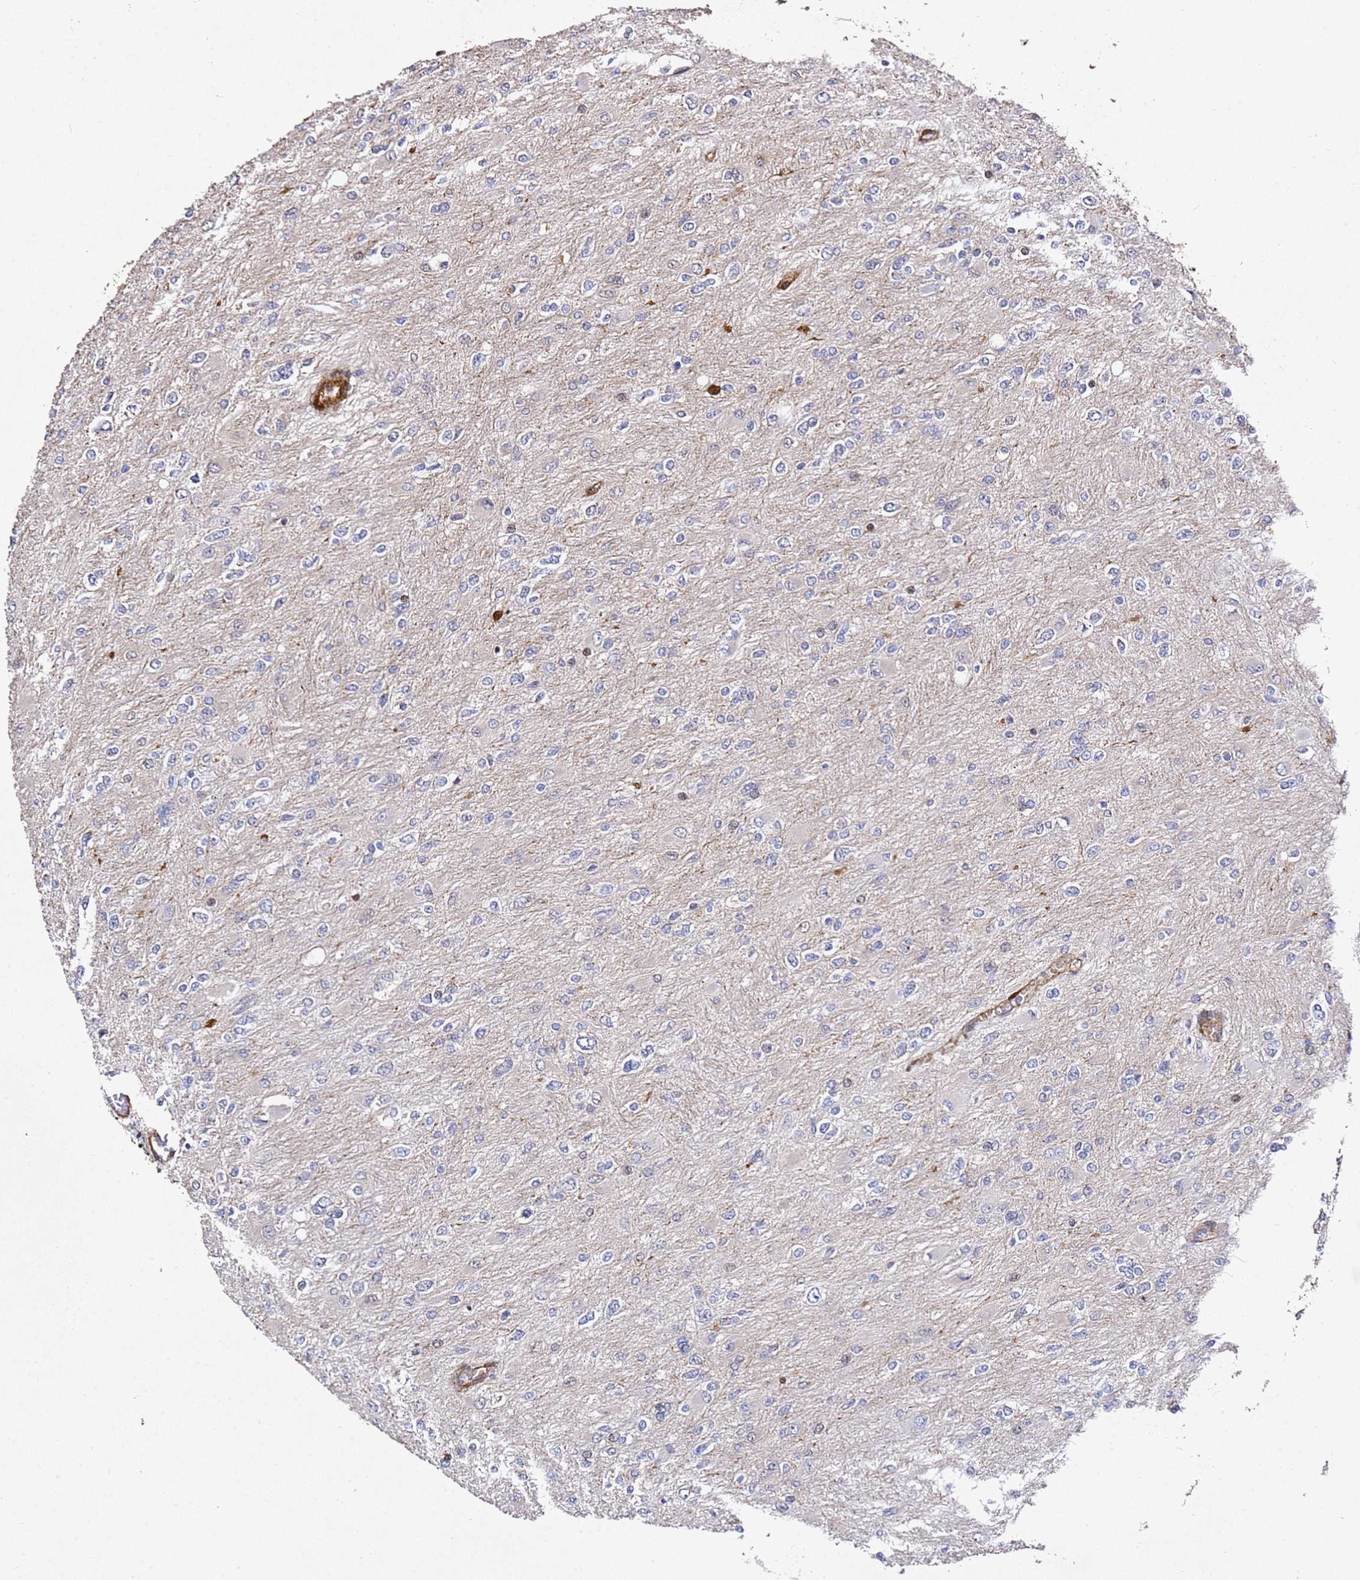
{"staining": {"intensity": "negative", "quantity": "none", "location": "none"}, "tissue": "glioma", "cell_type": "Tumor cells", "image_type": "cancer", "snomed": [{"axis": "morphology", "description": "Glioma, malignant, High grade"}, {"axis": "topography", "description": "Cerebral cortex"}], "caption": "There is no significant positivity in tumor cells of malignant glioma (high-grade). Brightfield microscopy of IHC stained with DAB (brown) and hematoxylin (blue), captured at high magnification.", "gene": "ZNF296", "patient": {"sex": "female", "age": 36}}